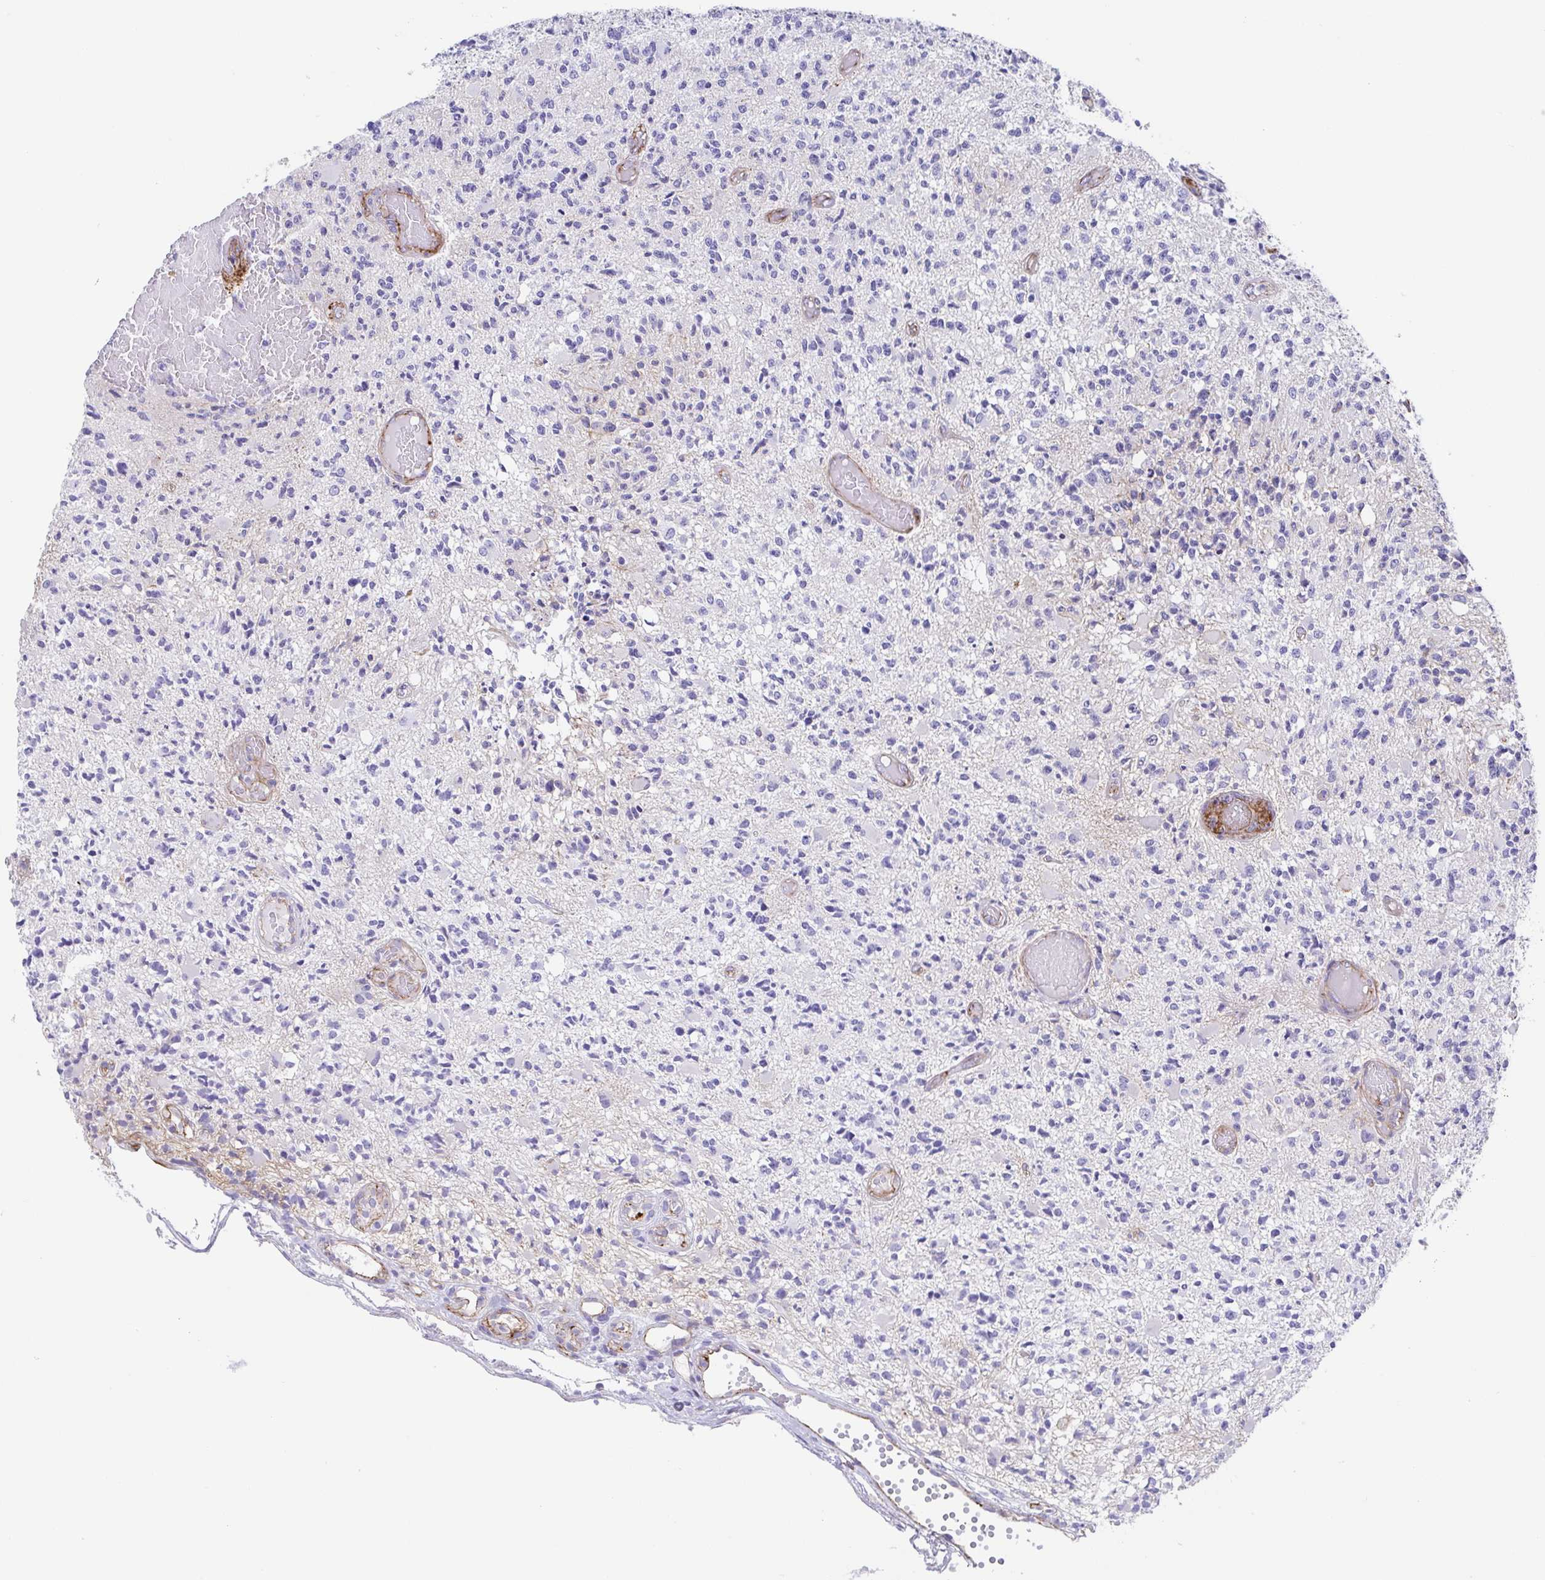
{"staining": {"intensity": "negative", "quantity": "none", "location": "none"}, "tissue": "glioma", "cell_type": "Tumor cells", "image_type": "cancer", "snomed": [{"axis": "morphology", "description": "Glioma, malignant, High grade"}, {"axis": "topography", "description": "Brain"}], "caption": "Tumor cells are negative for protein expression in human malignant glioma (high-grade).", "gene": "TRAM2", "patient": {"sex": "female", "age": 63}}